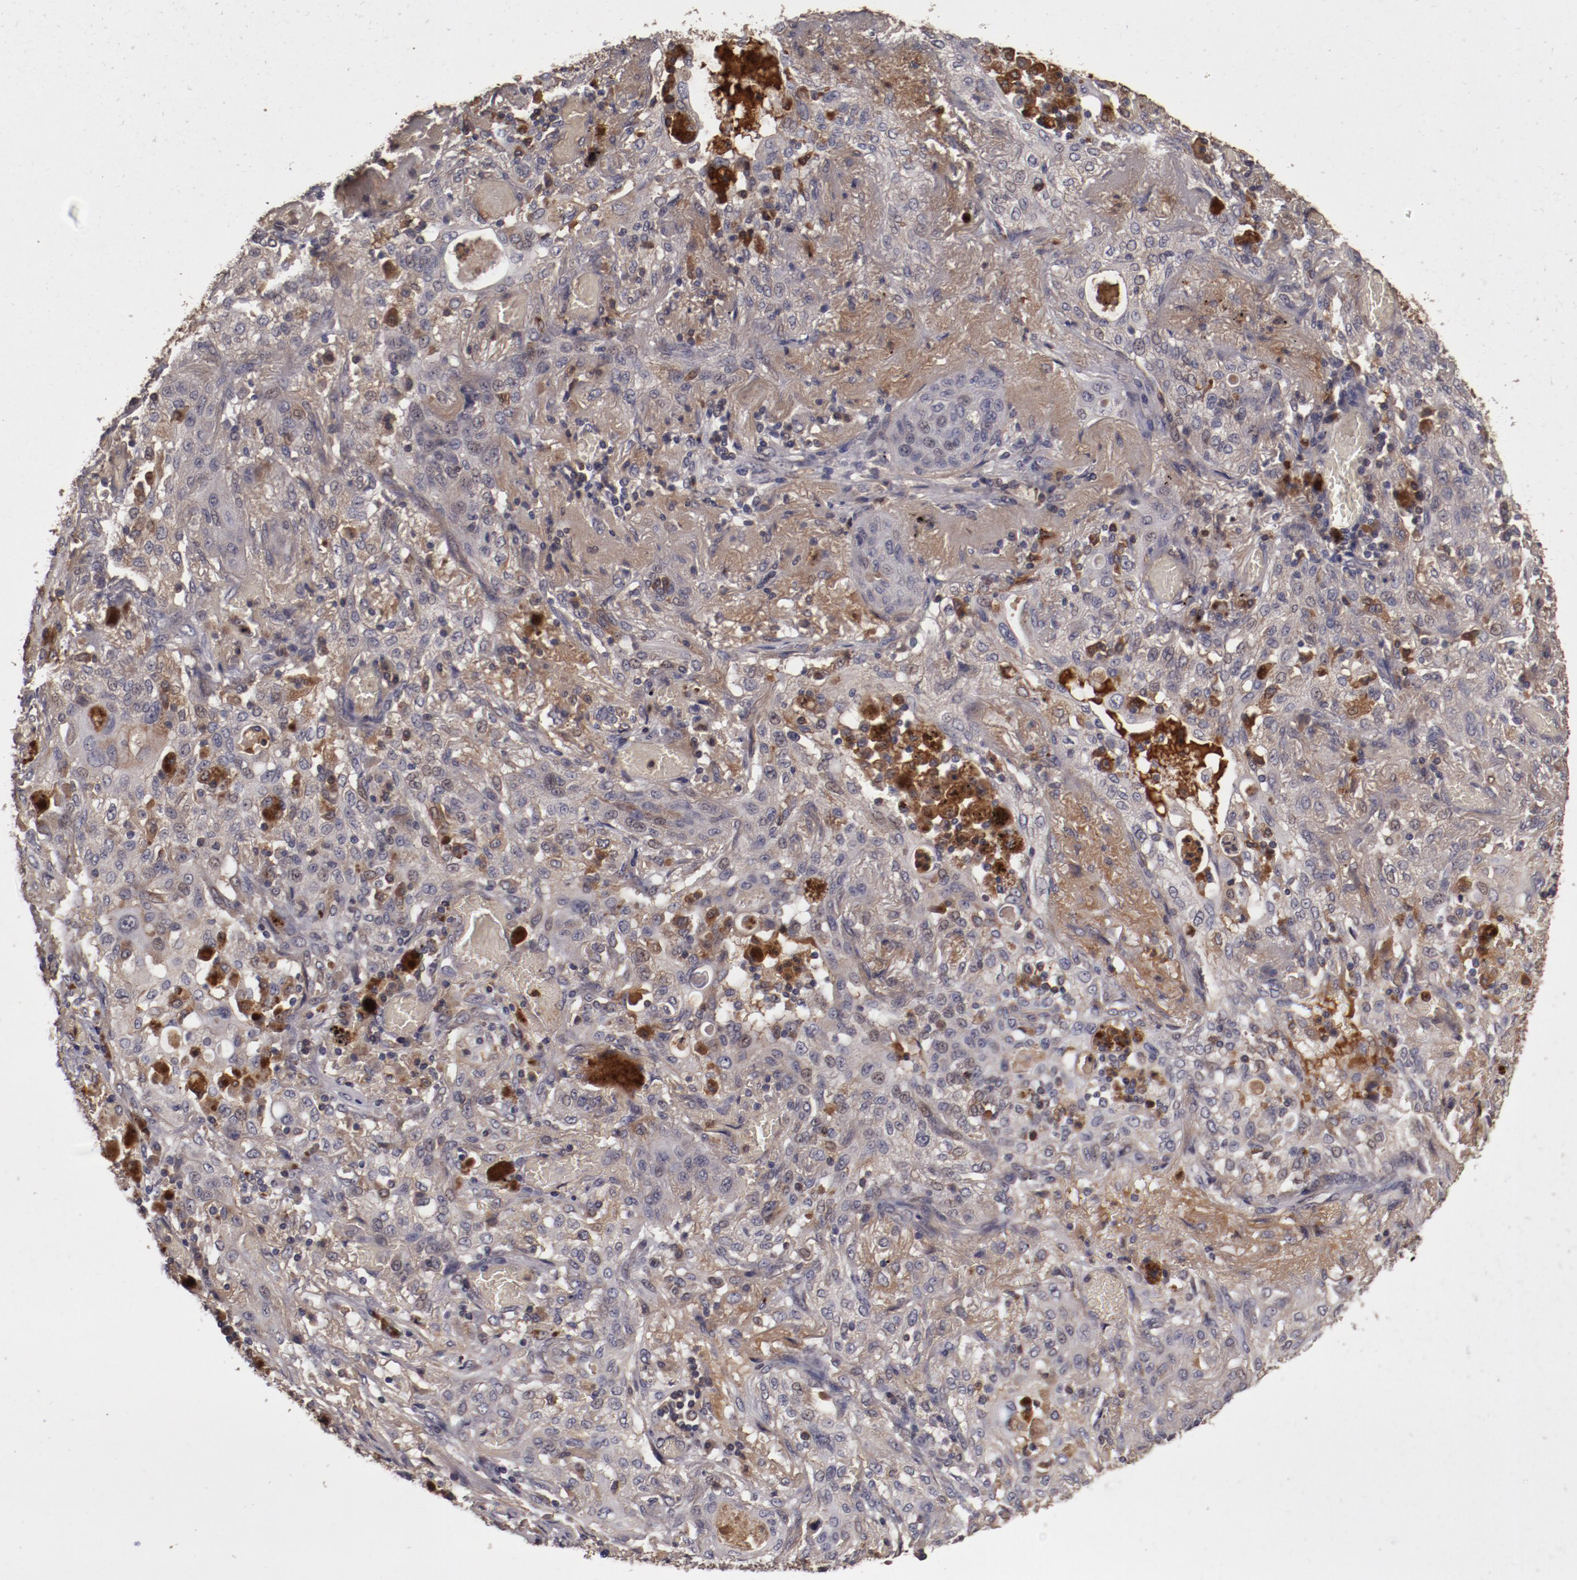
{"staining": {"intensity": "weak", "quantity": "25%-75%", "location": "cytoplasmic/membranous"}, "tissue": "lung cancer", "cell_type": "Tumor cells", "image_type": "cancer", "snomed": [{"axis": "morphology", "description": "Squamous cell carcinoma, NOS"}, {"axis": "topography", "description": "Lung"}], "caption": "IHC (DAB (3,3'-diaminobenzidine)) staining of human lung cancer reveals weak cytoplasmic/membranous protein staining in about 25%-75% of tumor cells. Using DAB (brown) and hematoxylin (blue) stains, captured at high magnification using brightfield microscopy.", "gene": "CP", "patient": {"sex": "female", "age": 47}}